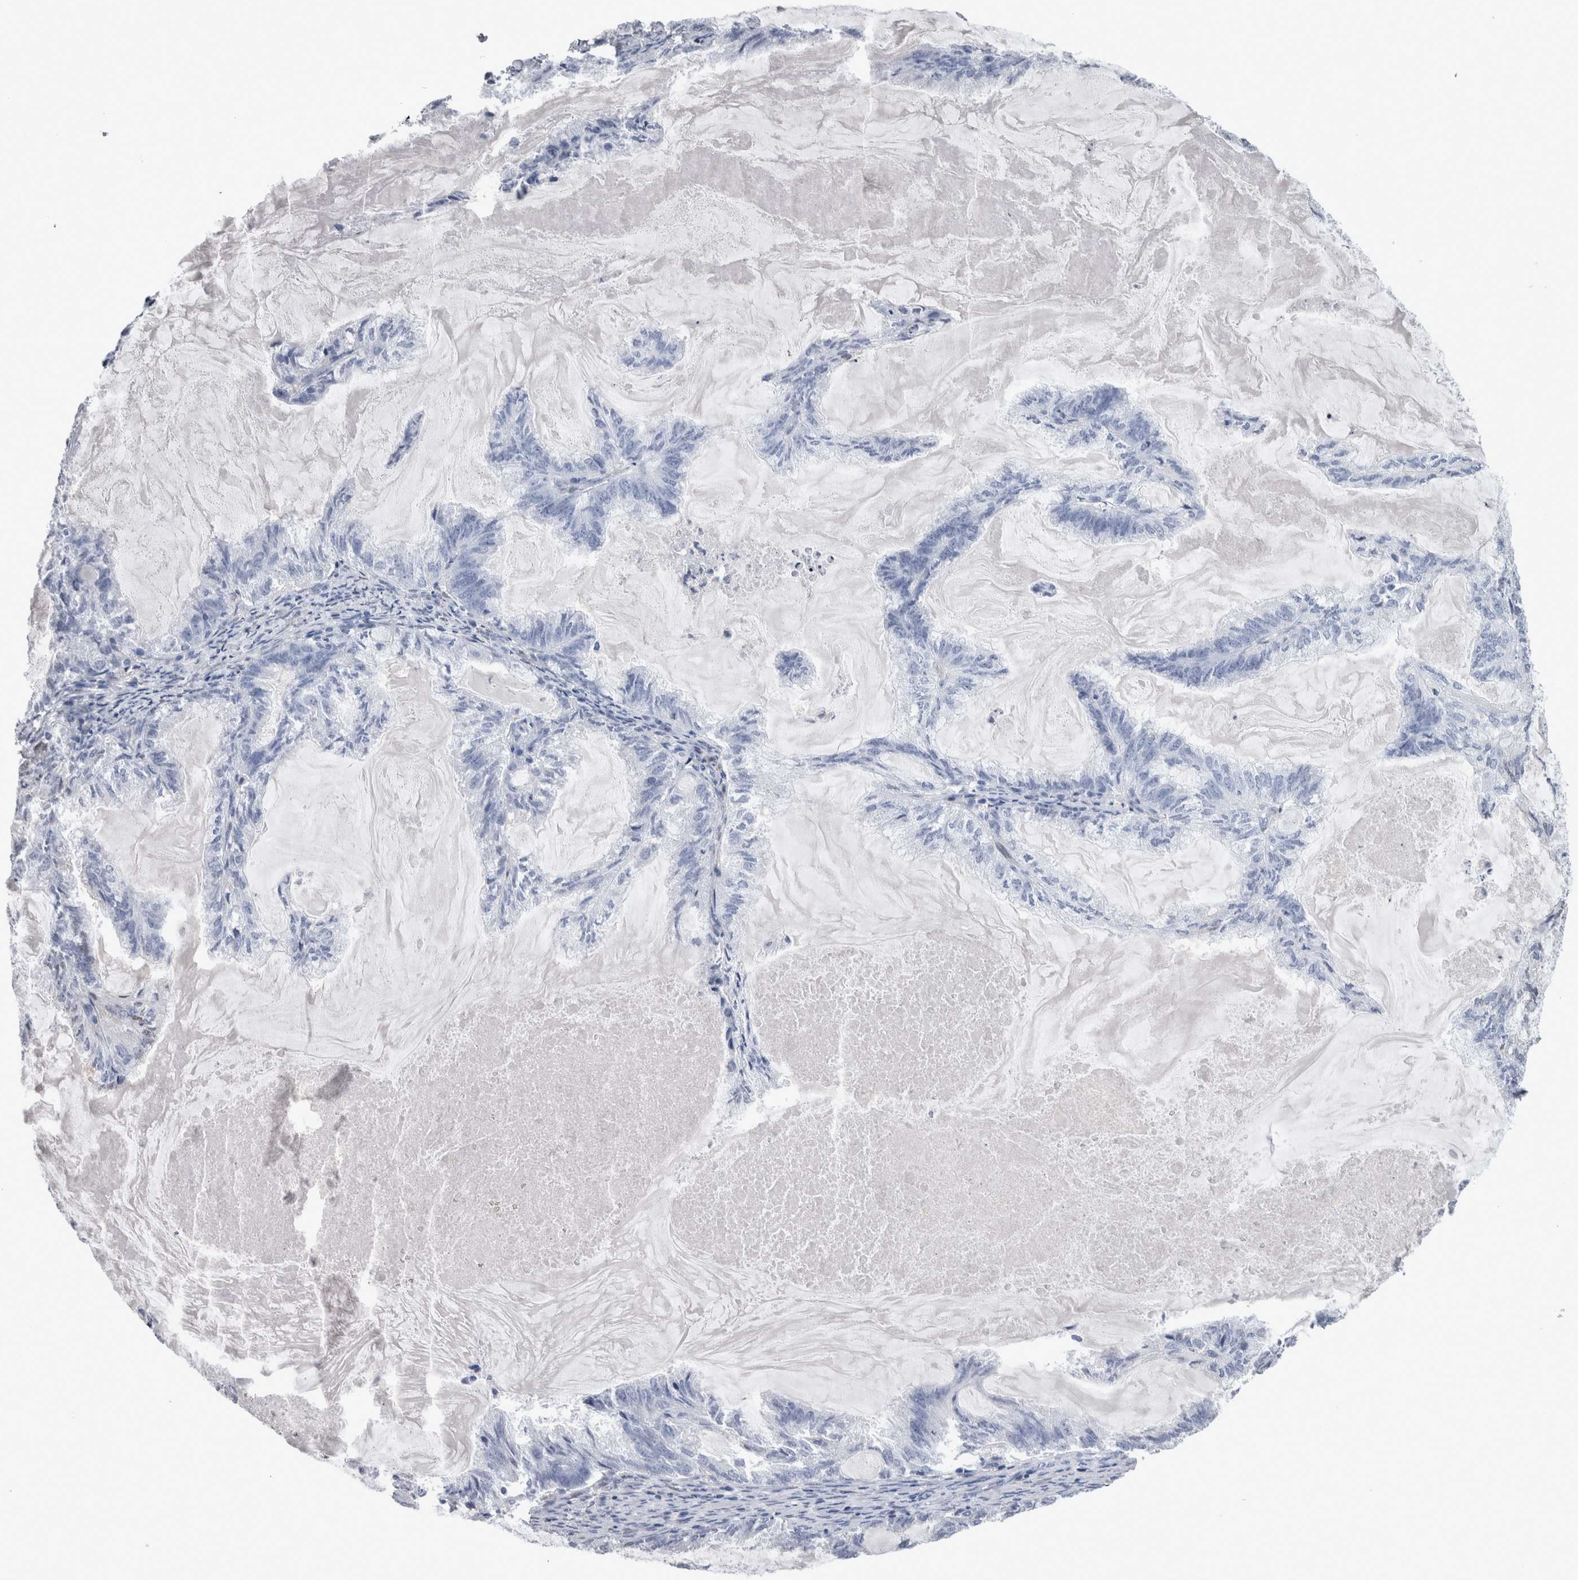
{"staining": {"intensity": "negative", "quantity": "none", "location": "none"}, "tissue": "endometrial cancer", "cell_type": "Tumor cells", "image_type": "cancer", "snomed": [{"axis": "morphology", "description": "Adenocarcinoma, NOS"}, {"axis": "topography", "description": "Endometrium"}], "caption": "An immunohistochemistry (IHC) micrograph of endometrial cancer (adenocarcinoma) is shown. There is no staining in tumor cells of endometrial cancer (adenocarcinoma).", "gene": "CA8", "patient": {"sex": "female", "age": 86}}